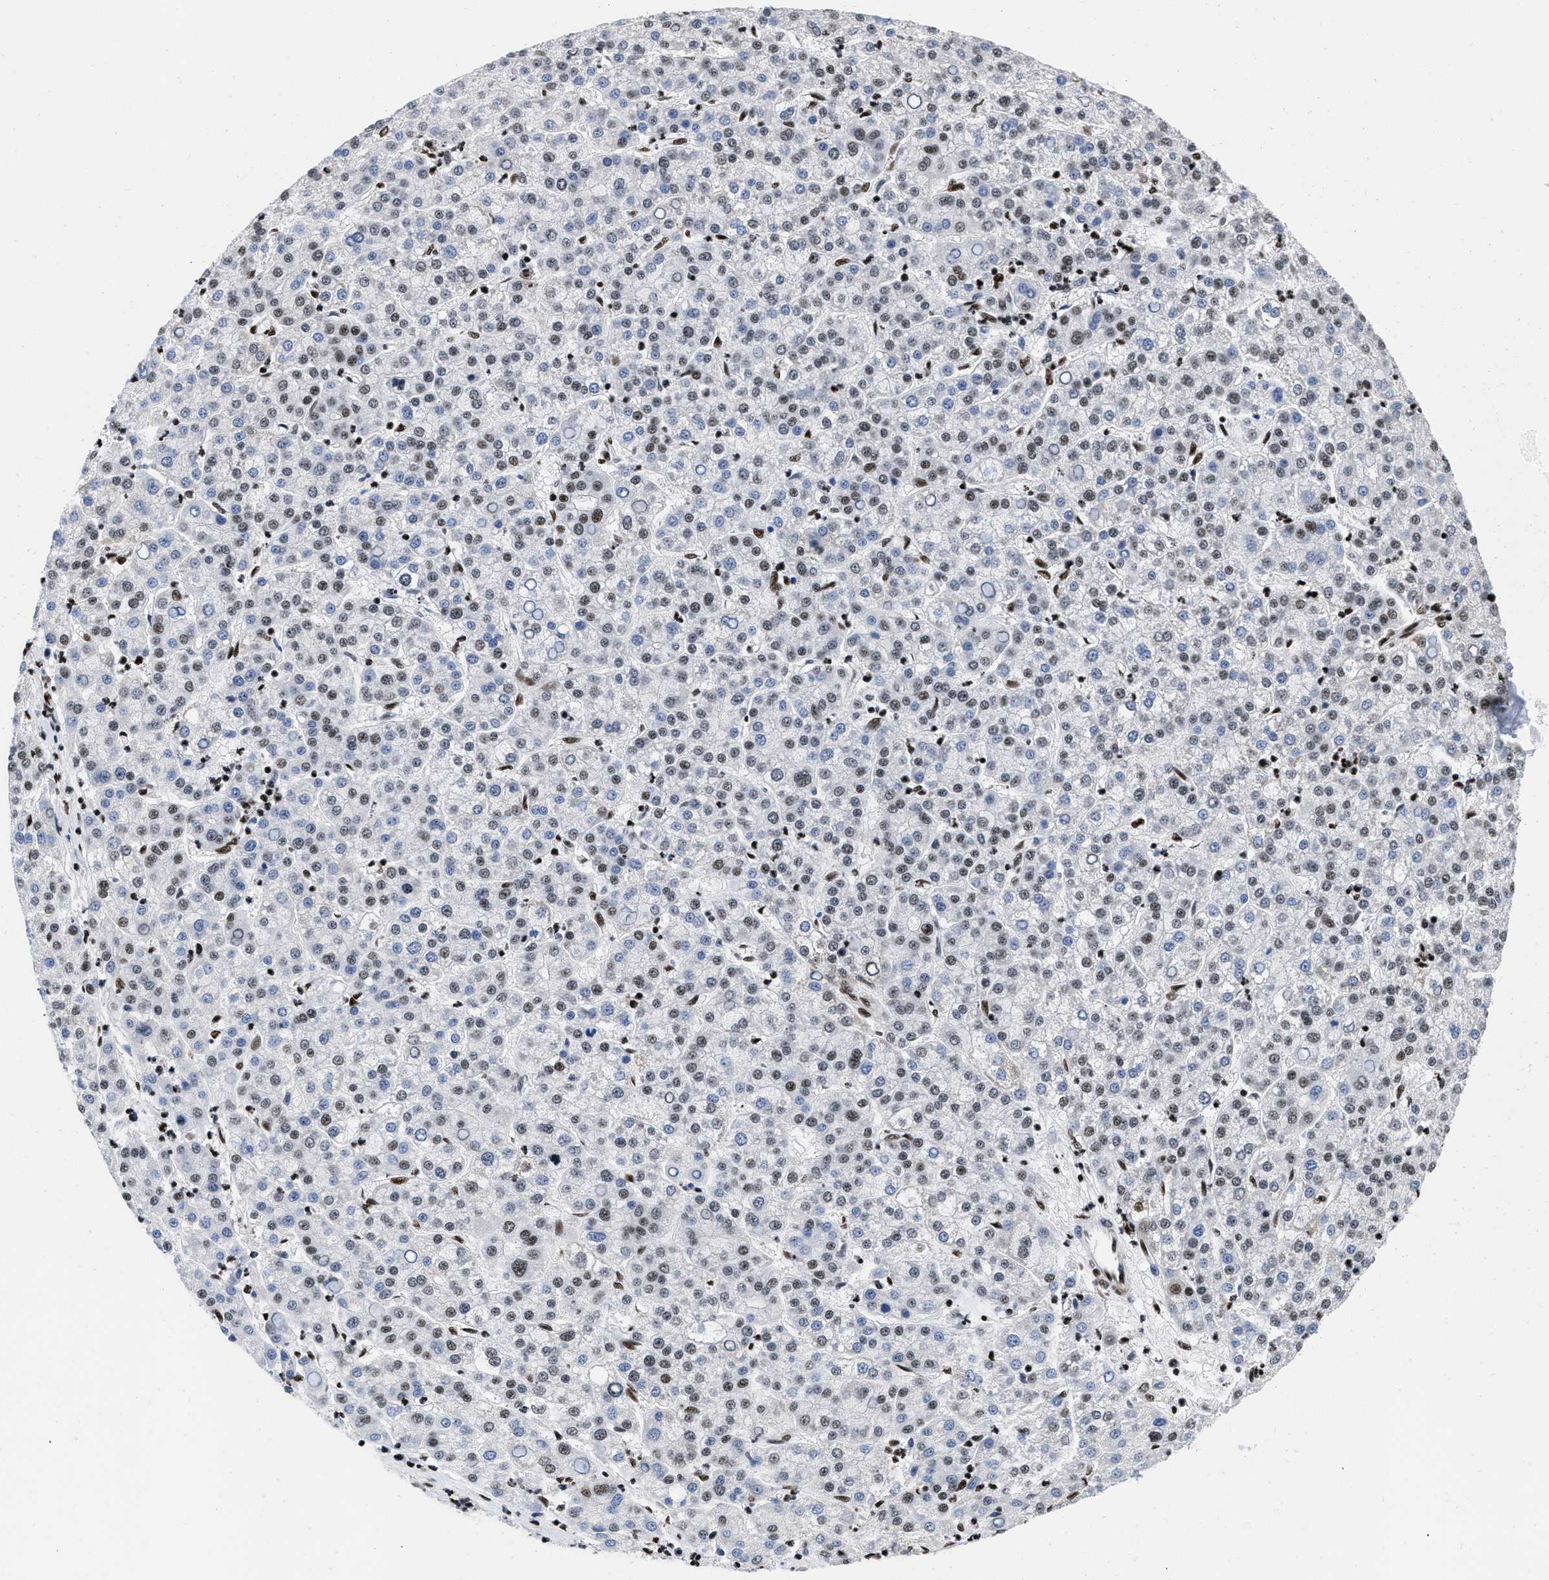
{"staining": {"intensity": "moderate", "quantity": "25%-75%", "location": "nuclear"}, "tissue": "liver cancer", "cell_type": "Tumor cells", "image_type": "cancer", "snomed": [{"axis": "morphology", "description": "Carcinoma, Hepatocellular, NOS"}, {"axis": "topography", "description": "Liver"}], "caption": "Brown immunohistochemical staining in hepatocellular carcinoma (liver) exhibits moderate nuclear expression in approximately 25%-75% of tumor cells. Nuclei are stained in blue.", "gene": "CREB1", "patient": {"sex": "female", "age": 58}}